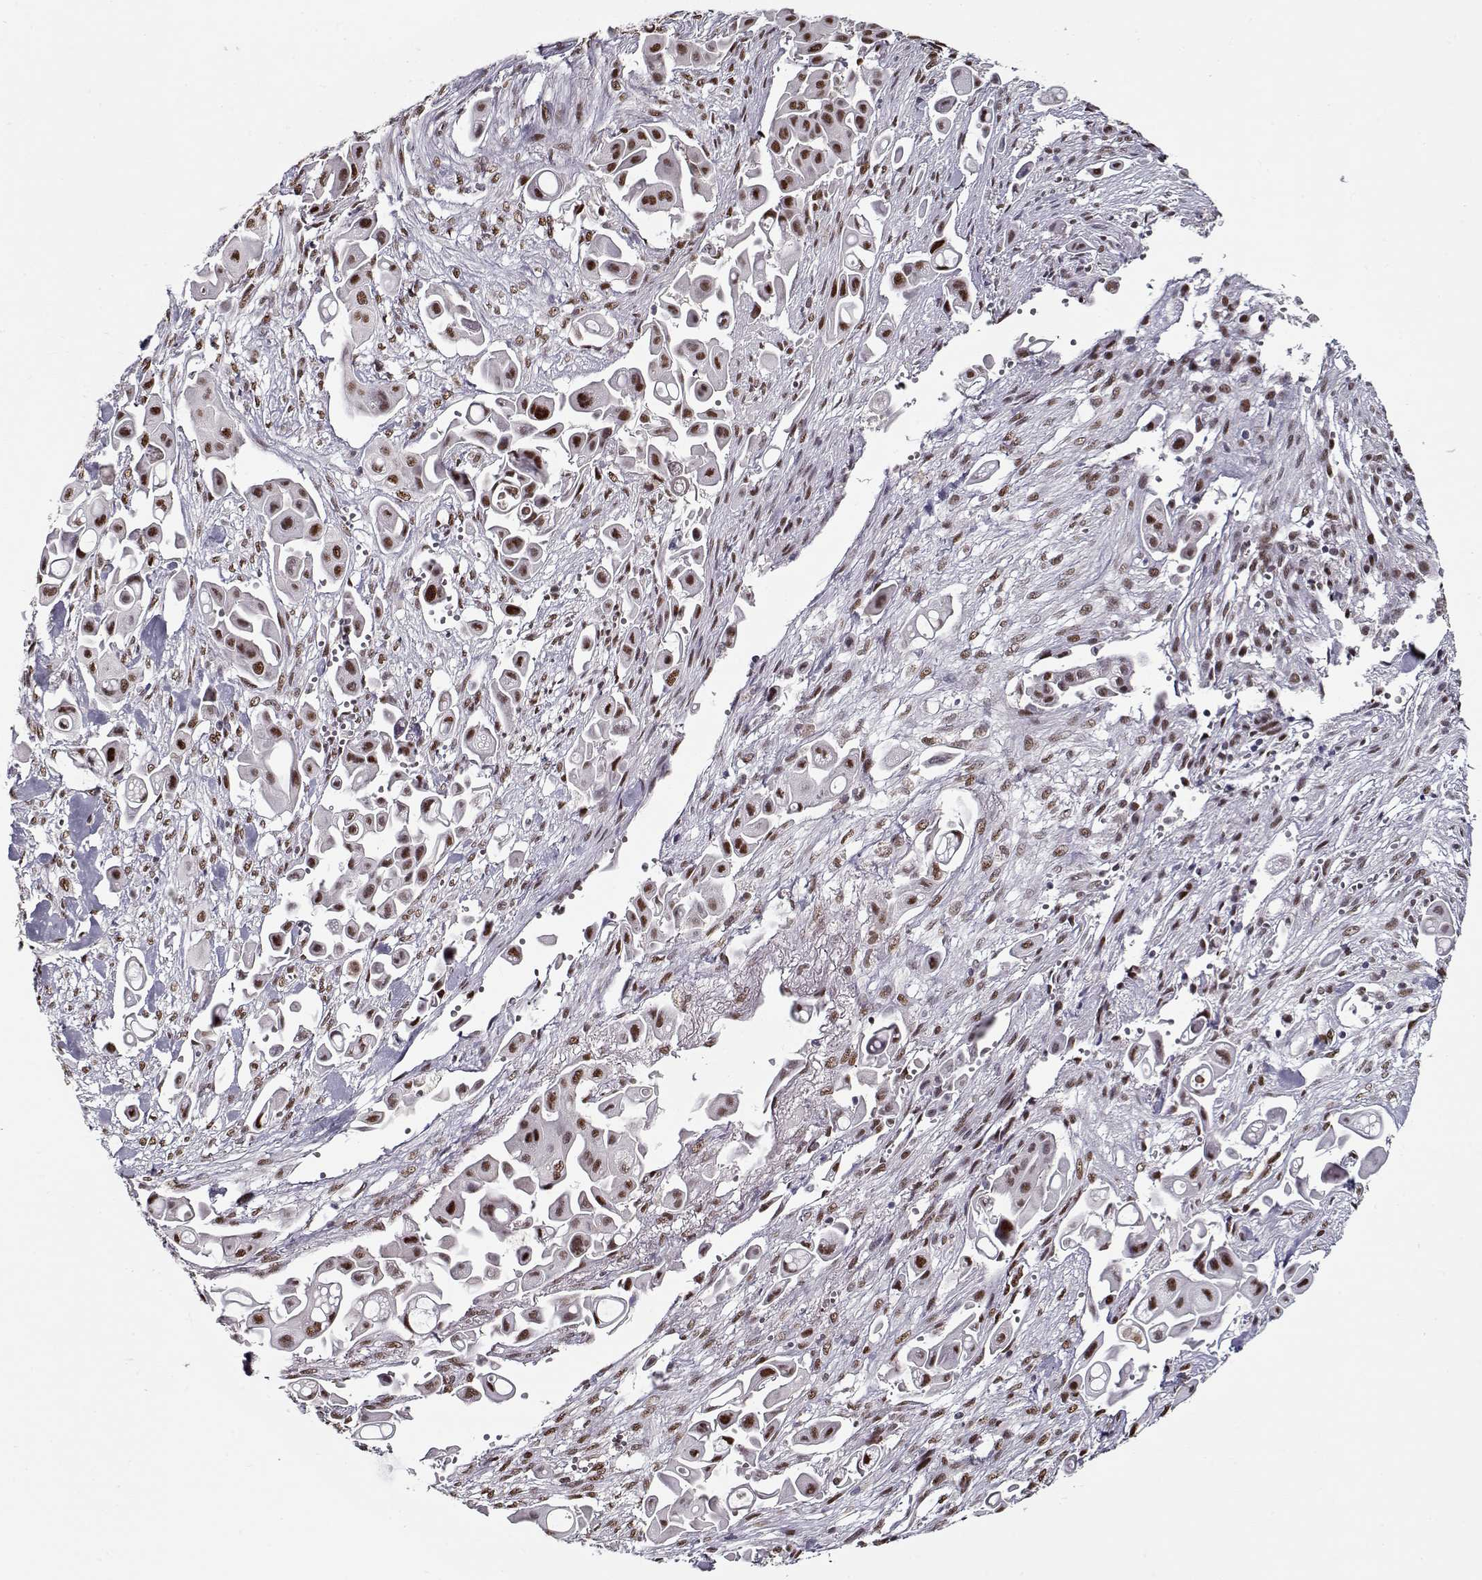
{"staining": {"intensity": "moderate", "quantity": ">75%", "location": "nuclear"}, "tissue": "pancreatic cancer", "cell_type": "Tumor cells", "image_type": "cancer", "snomed": [{"axis": "morphology", "description": "Adenocarcinoma, NOS"}, {"axis": "topography", "description": "Pancreas"}], "caption": "The immunohistochemical stain highlights moderate nuclear staining in tumor cells of adenocarcinoma (pancreatic) tissue.", "gene": "PRMT8", "patient": {"sex": "male", "age": 50}}